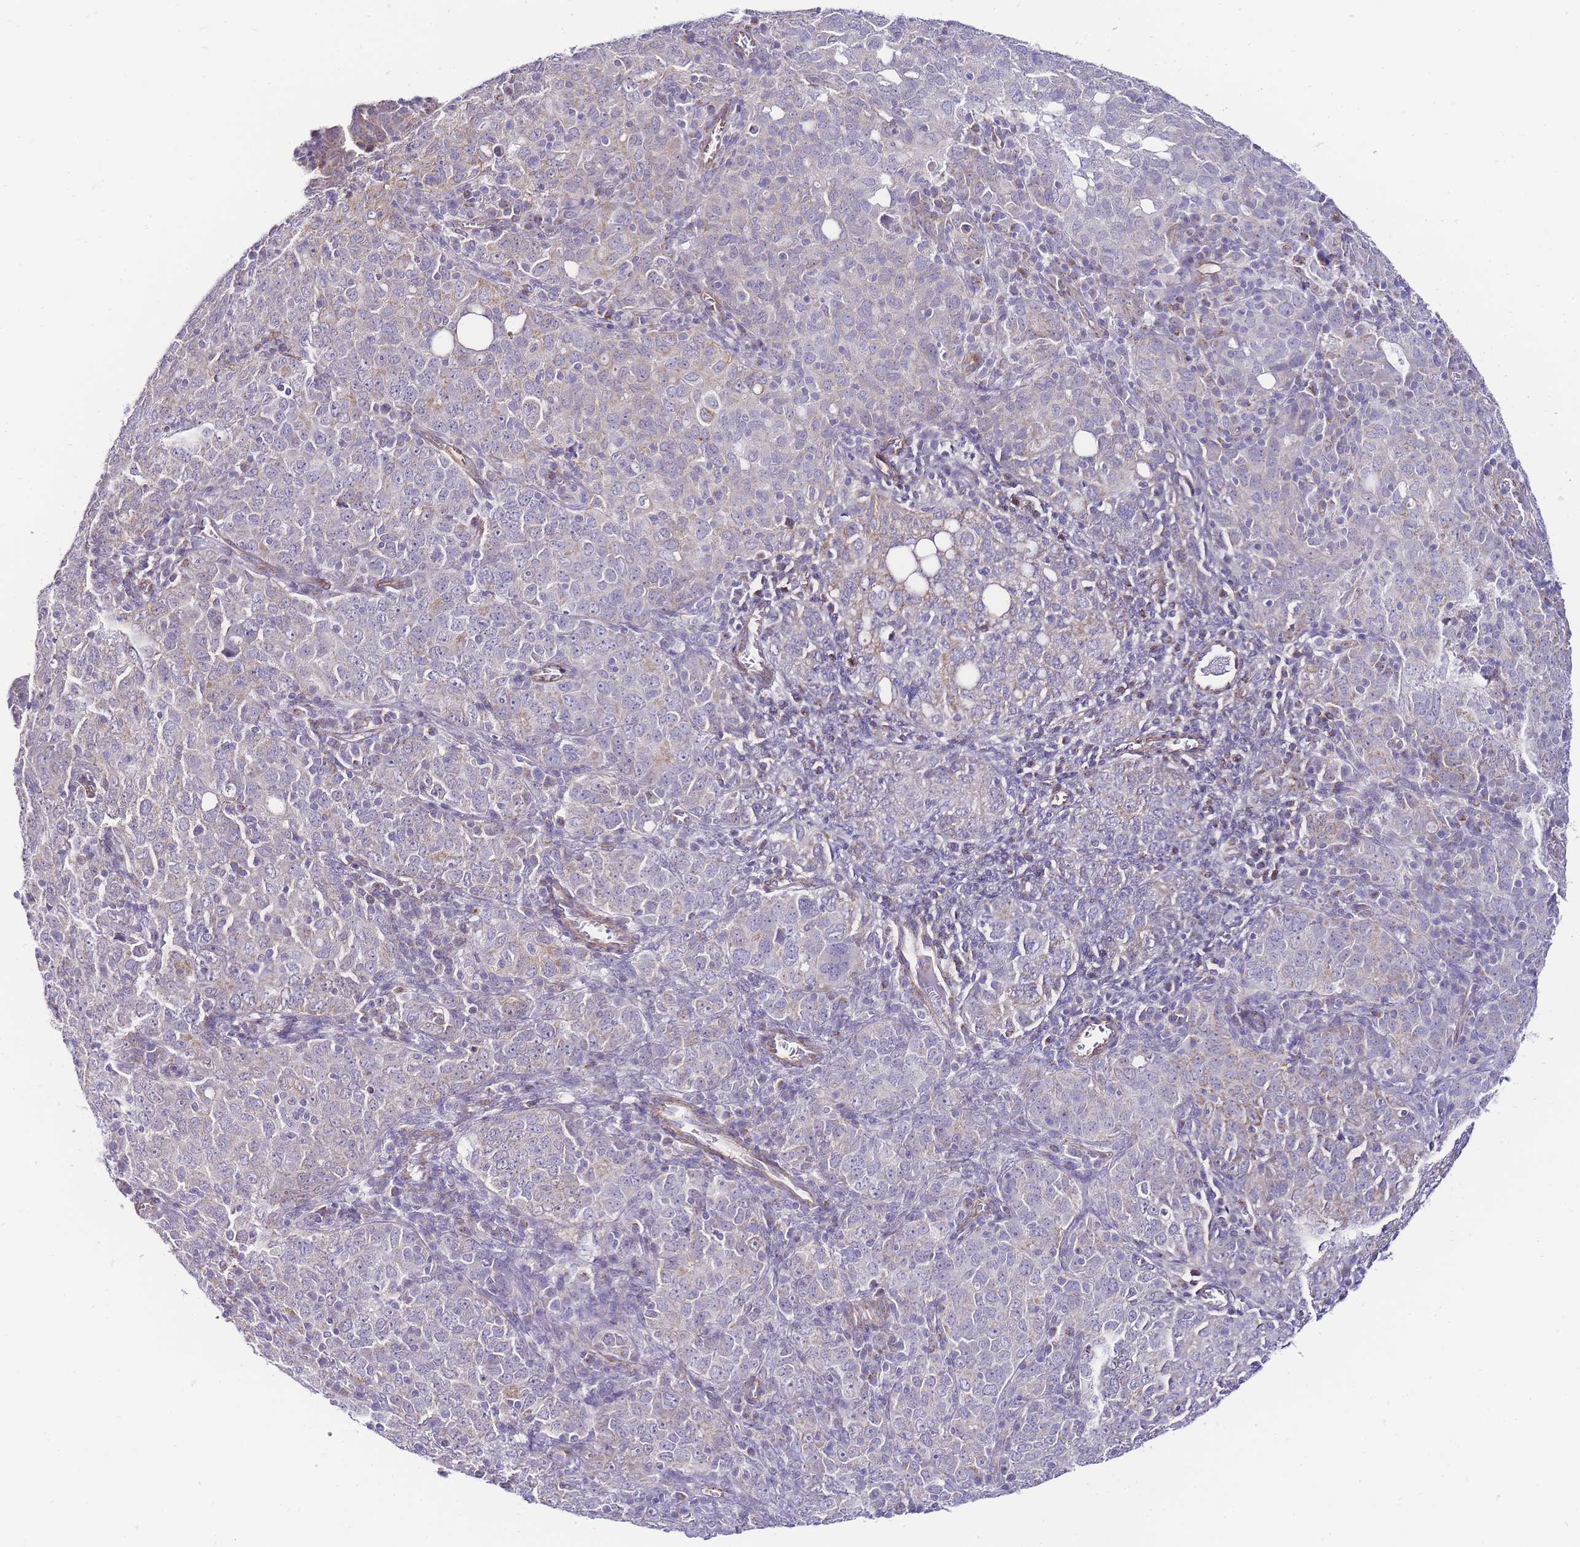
{"staining": {"intensity": "weak", "quantity": "<25%", "location": "cytoplasmic/membranous"}, "tissue": "ovarian cancer", "cell_type": "Tumor cells", "image_type": "cancer", "snomed": [{"axis": "morphology", "description": "Carcinoma, endometroid"}, {"axis": "topography", "description": "Ovary"}], "caption": "The immunohistochemistry (IHC) histopathology image has no significant expression in tumor cells of ovarian endometroid carcinoma tissue. The staining was performed using DAB to visualize the protein expression in brown, while the nuclei were stained in blue with hematoxylin (Magnification: 20x).", "gene": "PDCD7", "patient": {"sex": "female", "age": 62}}